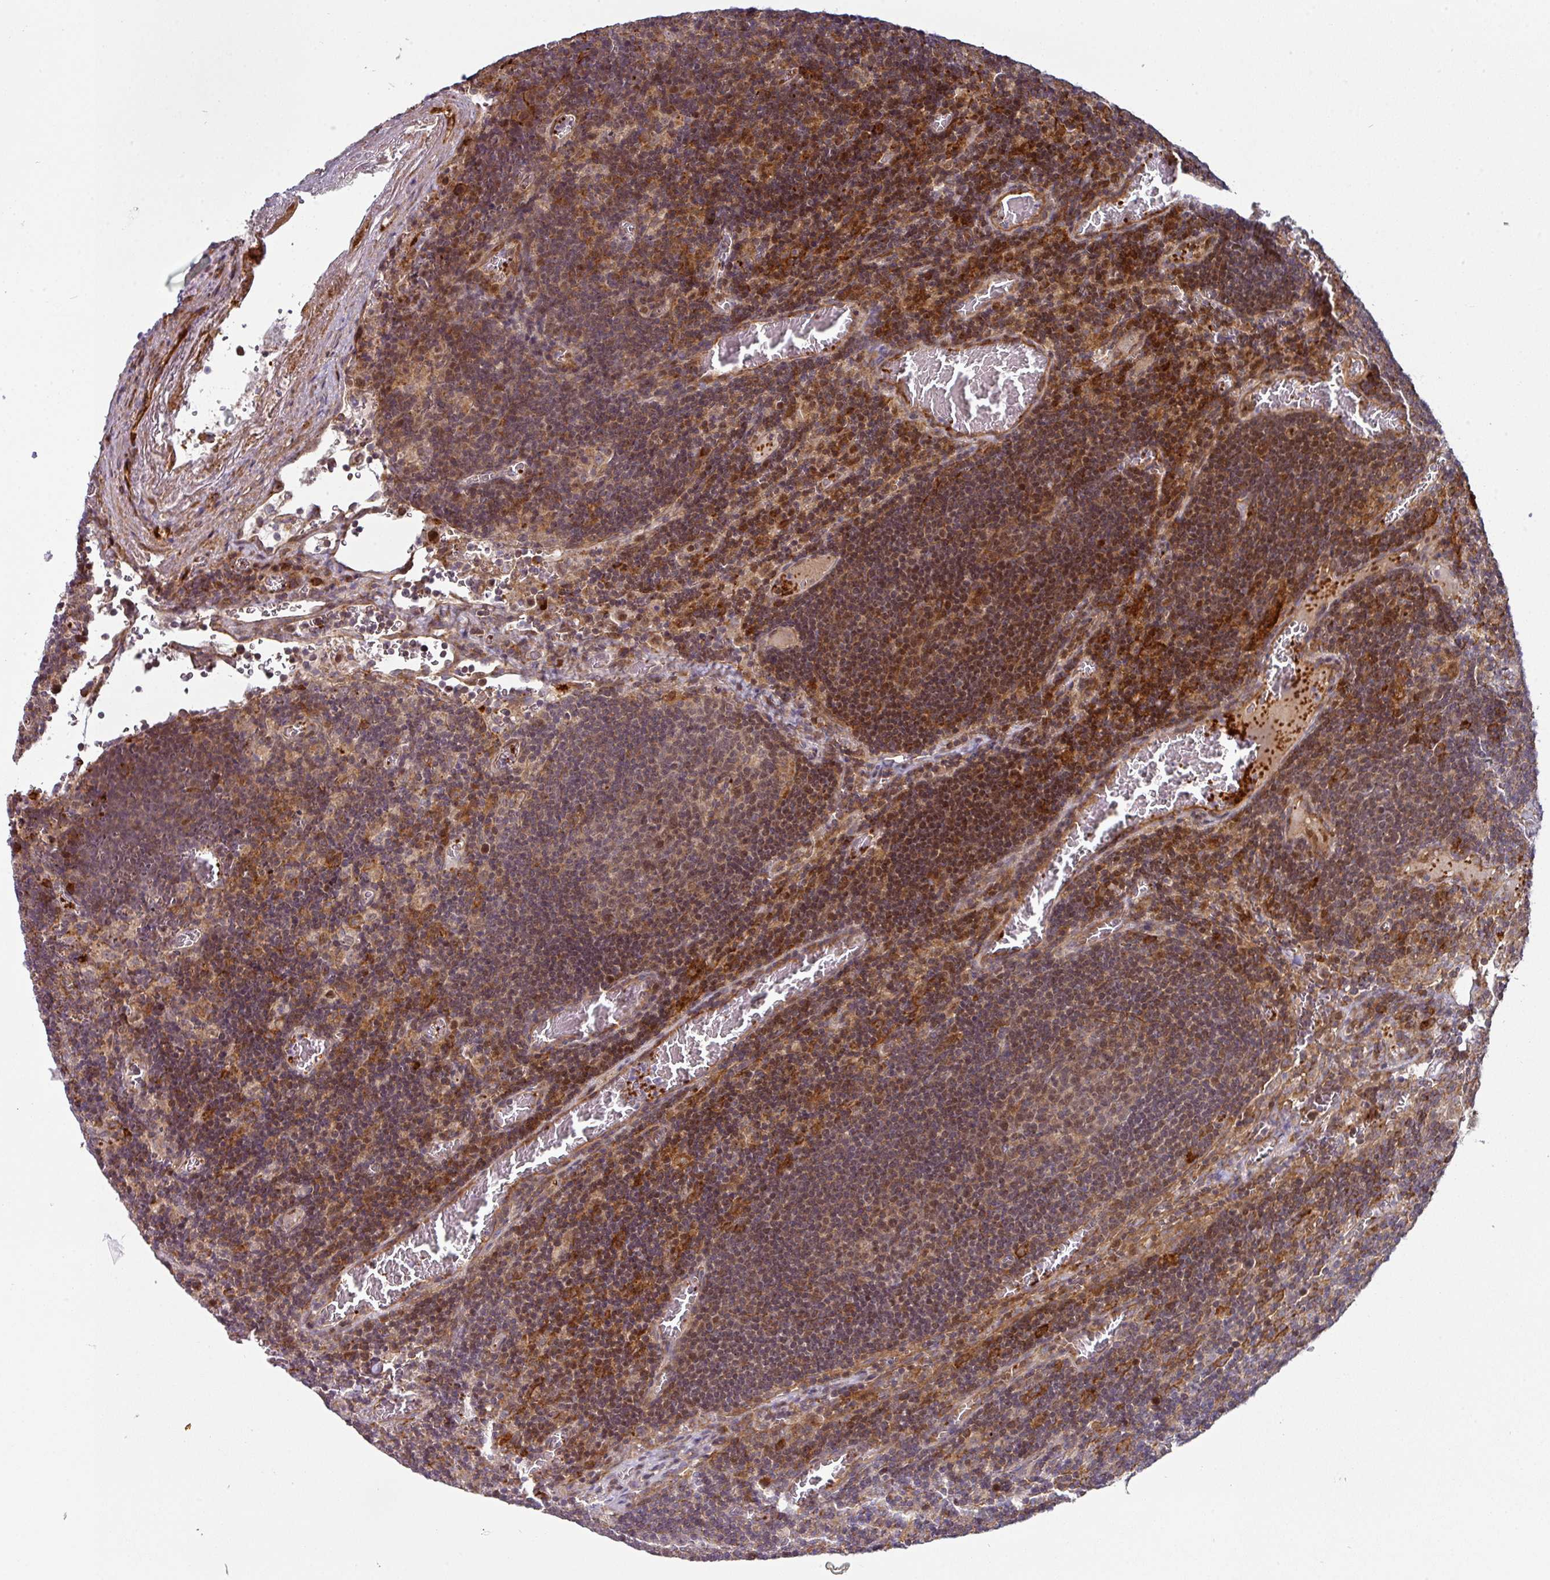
{"staining": {"intensity": "moderate", "quantity": "25%-75%", "location": "nuclear"}, "tissue": "lymph node", "cell_type": "Germinal center cells", "image_type": "normal", "snomed": [{"axis": "morphology", "description": "Normal tissue, NOS"}, {"axis": "topography", "description": "Lymph node"}], "caption": "This is a micrograph of immunohistochemistry (IHC) staining of benign lymph node, which shows moderate staining in the nuclear of germinal center cells.", "gene": "CASP2", "patient": {"sex": "male", "age": 50}}